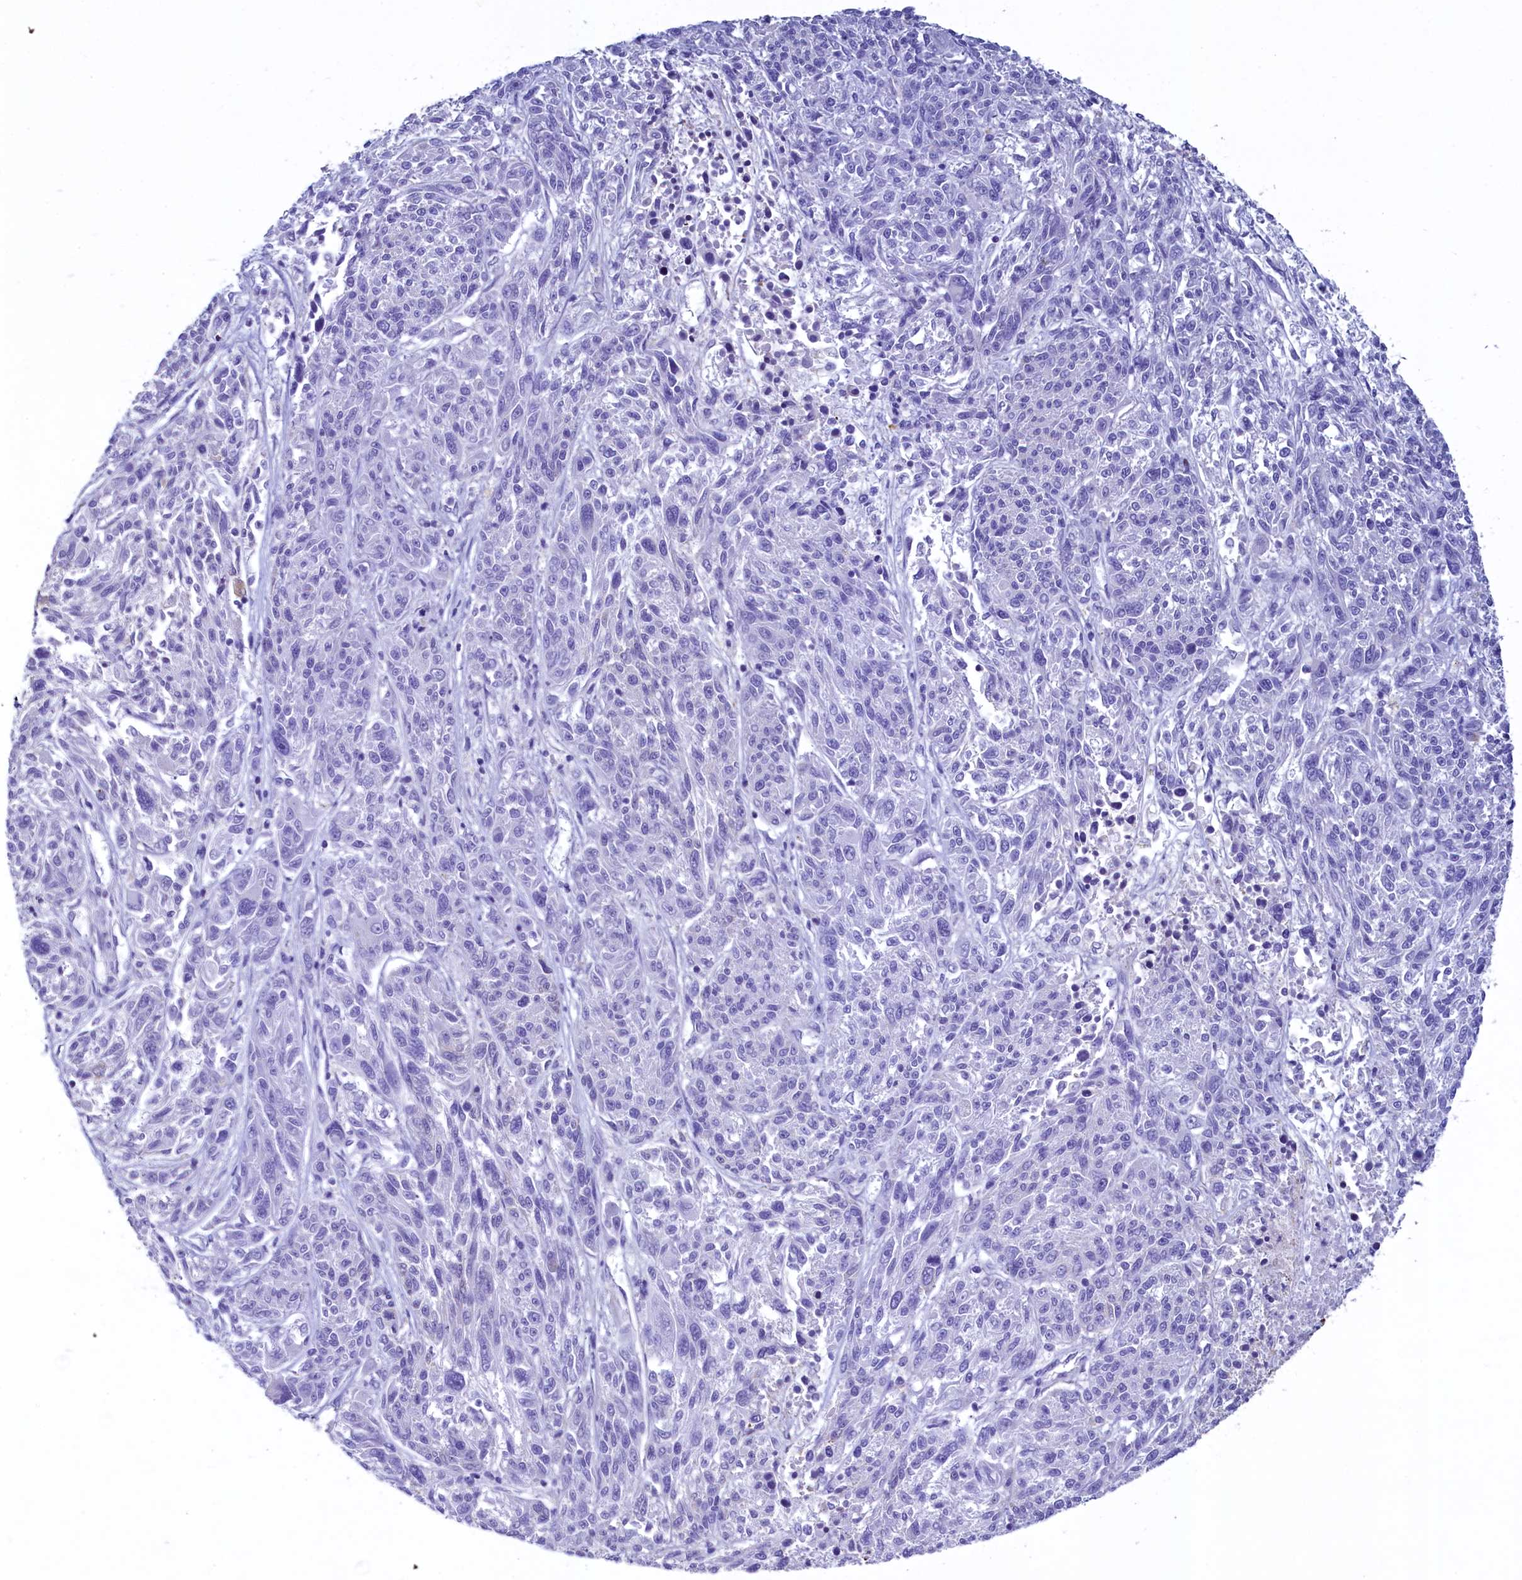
{"staining": {"intensity": "negative", "quantity": "none", "location": "none"}, "tissue": "melanoma", "cell_type": "Tumor cells", "image_type": "cancer", "snomed": [{"axis": "morphology", "description": "Malignant melanoma, NOS"}, {"axis": "topography", "description": "Skin"}], "caption": "Malignant melanoma was stained to show a protein in brown. There is no significant positivity in tumor cells. The staining is performed using DAB (3,3'-diaminobenzidine) brown chromogen with nuclei counter-stained in using hematoxylin.", "gene": "GPR21", "patient": {"sex": "male", "age": 53}}